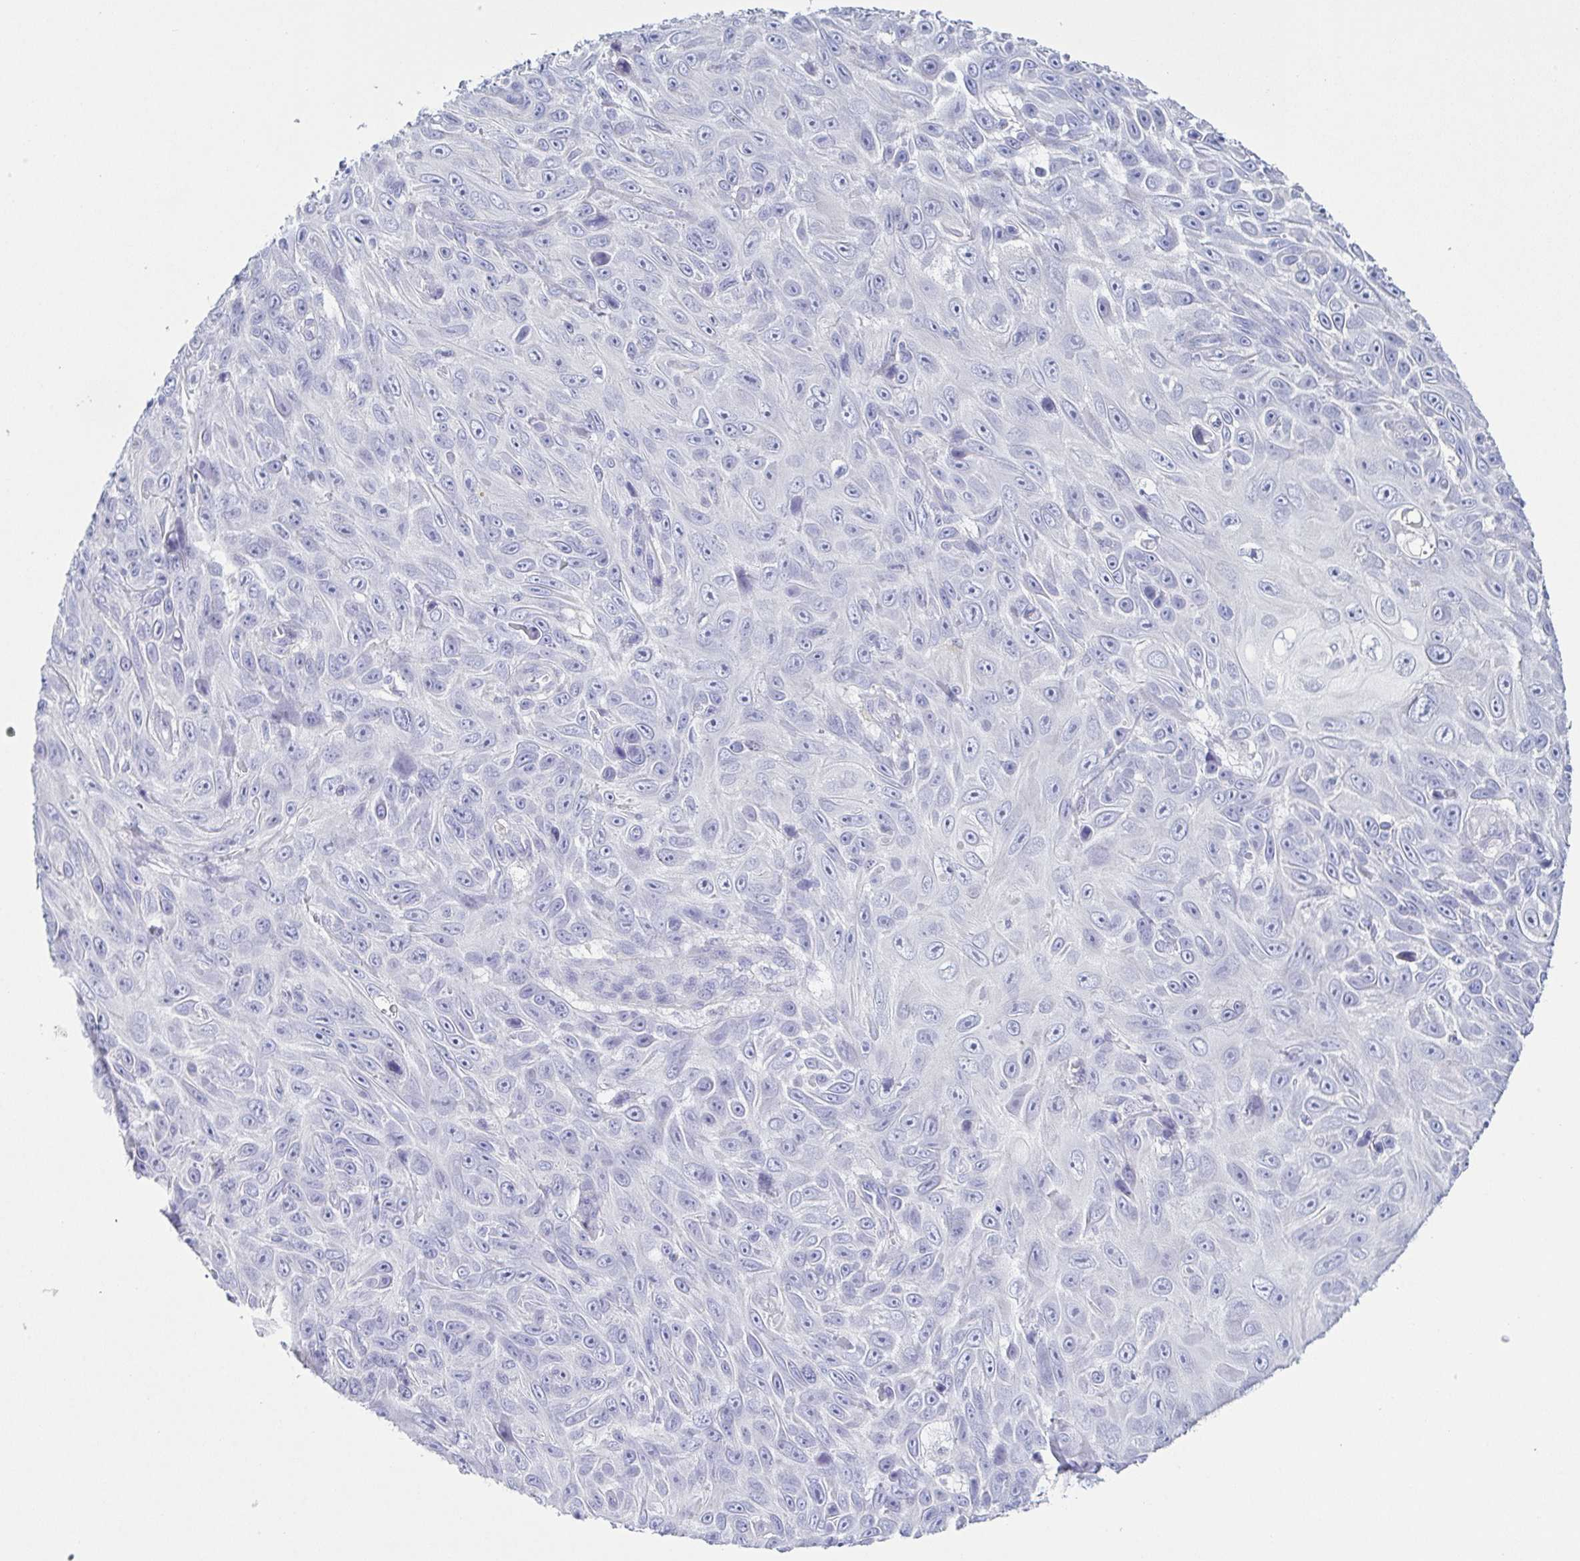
{"staining": {"intensity": "negative", "quantity": "none", "location": "none"}, "tissue": "skin cancer", "cell_type": "Tumor cells", "image_type": "cancer", "snomed": [{"axis": "morphology", "description": "Squamous cell carcinoma, NOS"}, {"axis": "topography", "description": "Skin"}], "caption": "Photomicrograph shows no significant protein staining in tumor cells of skin squamous cell carcinoma.", "gene": "PRR4", "patient": {"sex": "male", "age": 82}}